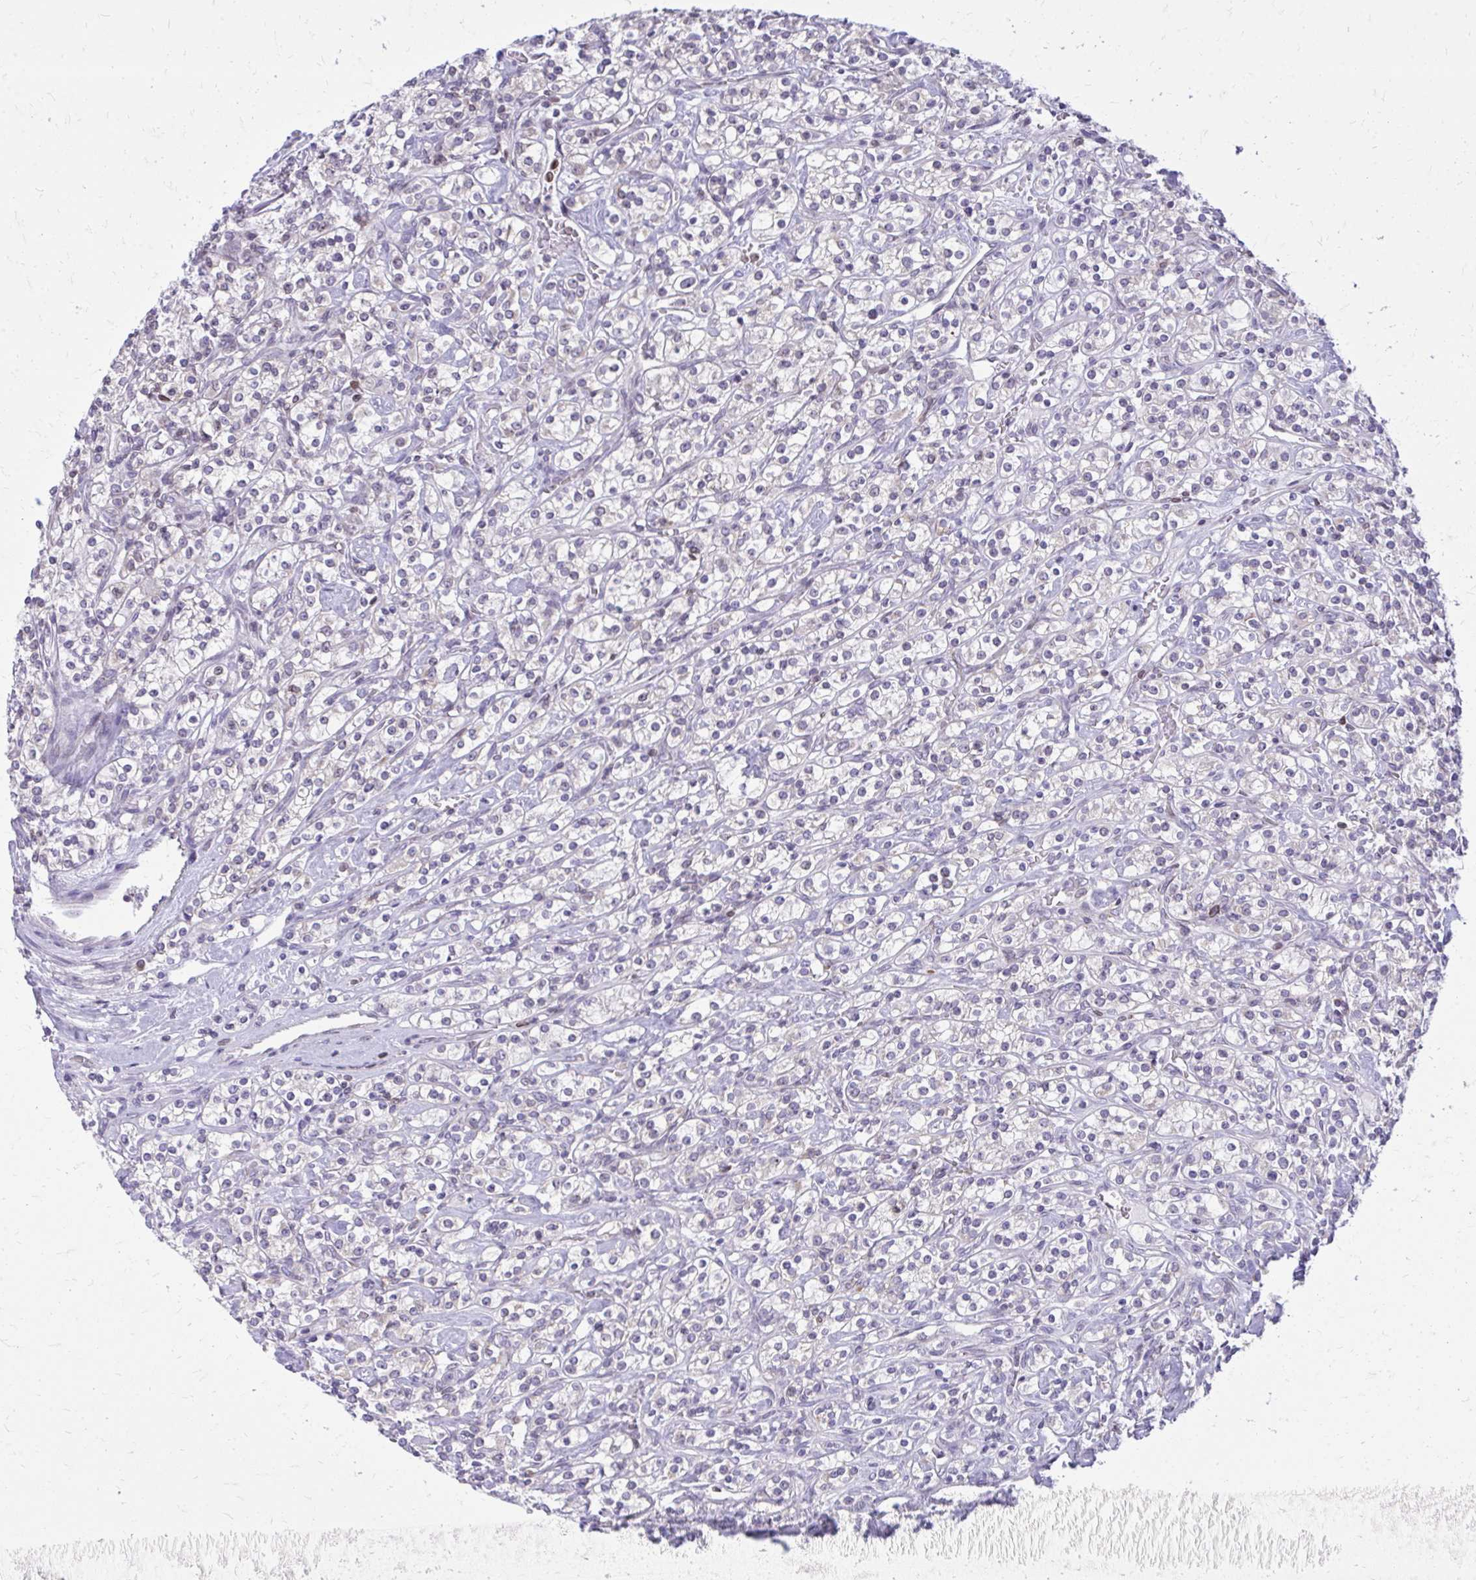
{"staining": {"intensity": "negative", "quantity": "none", "location": "none"}, "tissue": "renal cancer", "cell_type": "Tumor cells", "image_type": "cancer", "snomed": [{"axis": "morphology", "description": "Adenocarcinoma, NOS"}, {"axis": "topography", "description": "Kidney"}], "caption": "The photomicrograph demonstrates no significant positivity in tumor cells of renal cancer.", "gene": "RPS6KA2", "patient": {"sex": "male", "age": 77}}